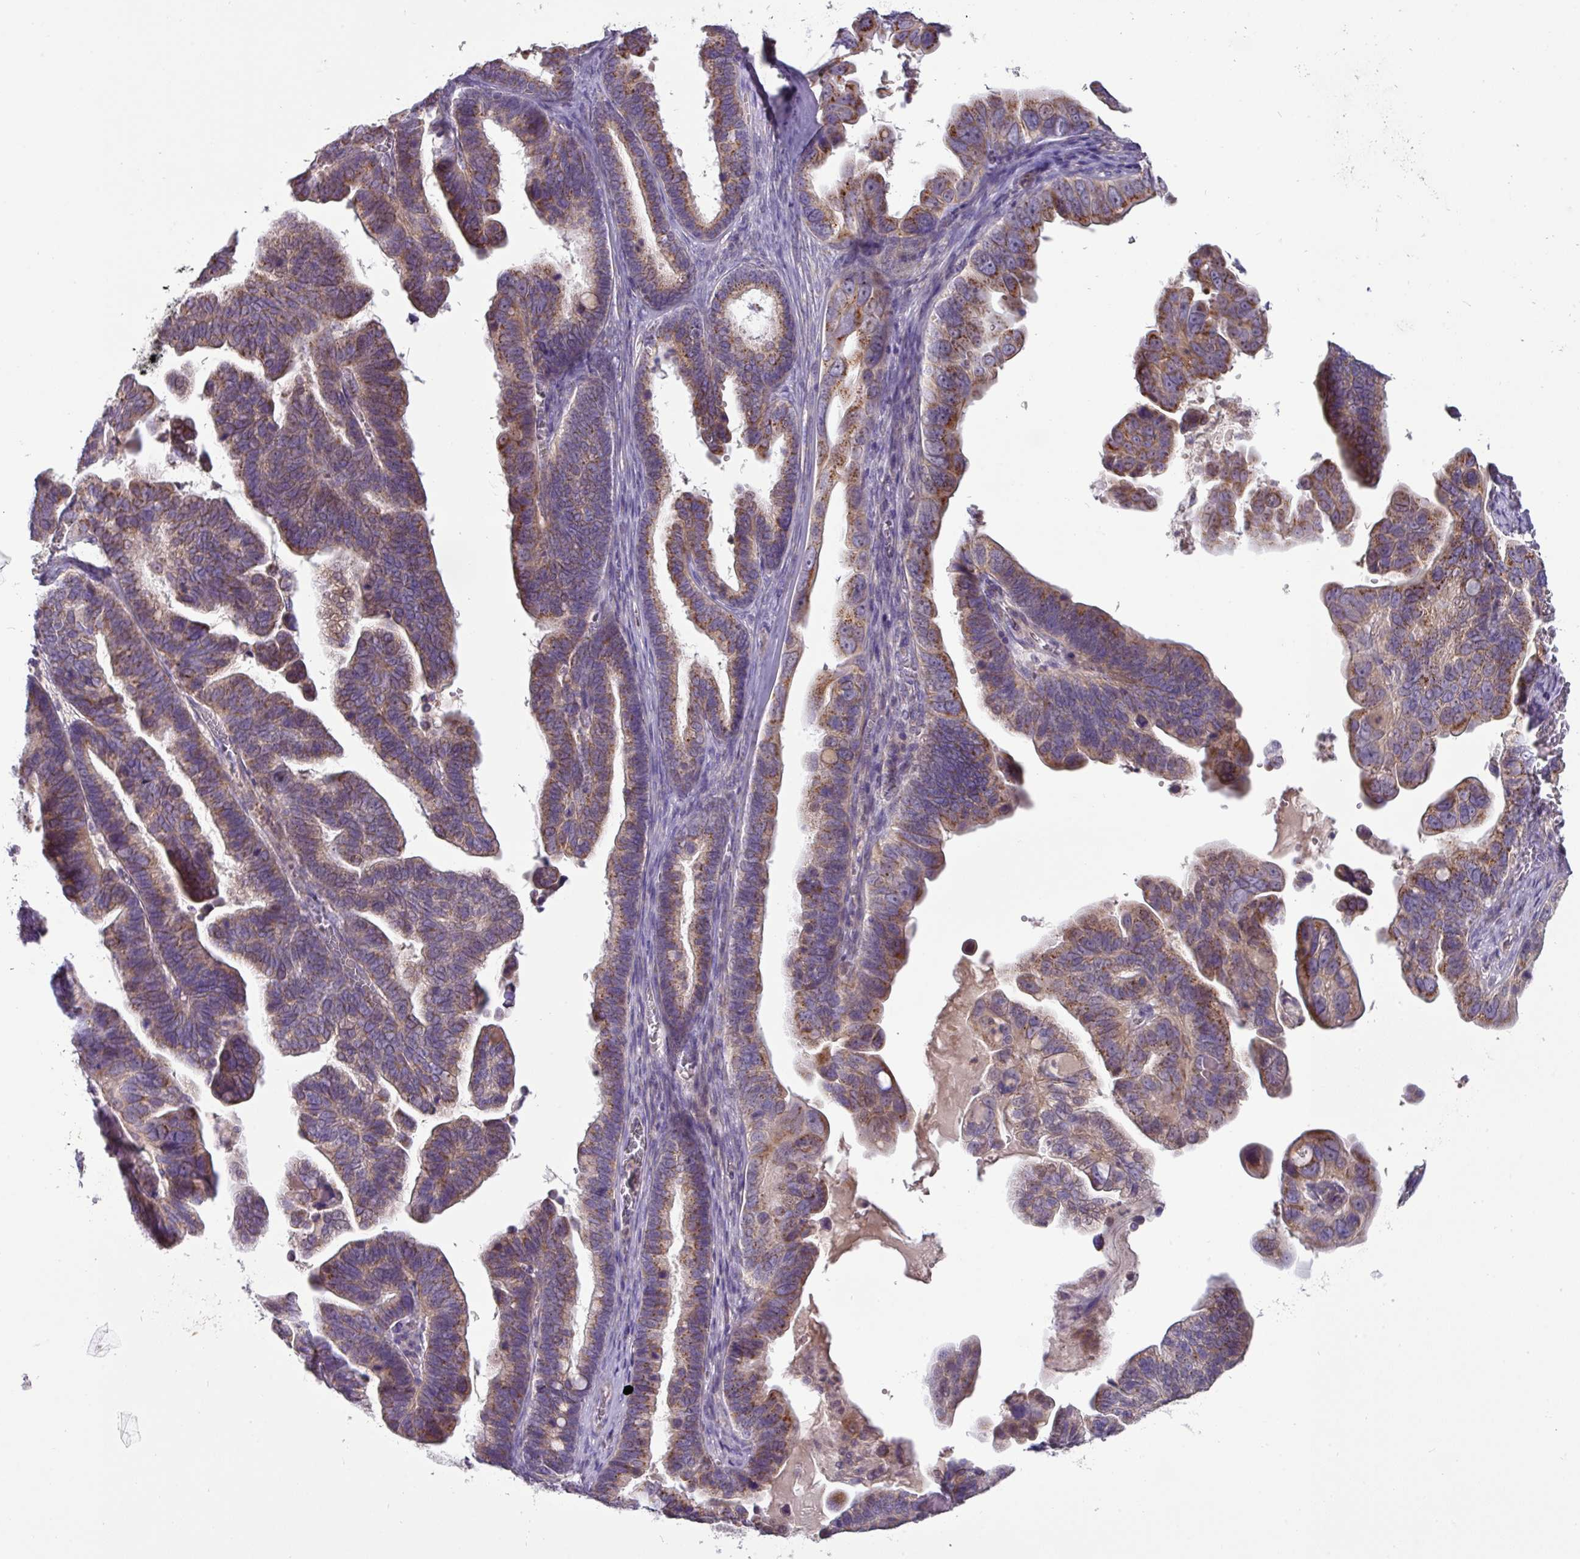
{"staining": {"intensity": "moderate", "quantity": ">75%", "location": "cytoplasmic/membranous"}, "tissue": "ovarian cancer", "cell_type": "Tumor cells", "image_type": "cancer", "snomed": [{"axis": "morphology", "description": "Cystadenocarcinoma, serous, NOS"}, {"axis": "topography", "description": "Ovary"}], "caption": "Immunohistochemical staining of human ovarian serous cystadenocarcinoma shows medium levels of moderate cytoplasmic/membranous expression in about >75% of tumor cells.", "gene": "TRAPPC1", "patient": {"sex": "female", "age": 56}}